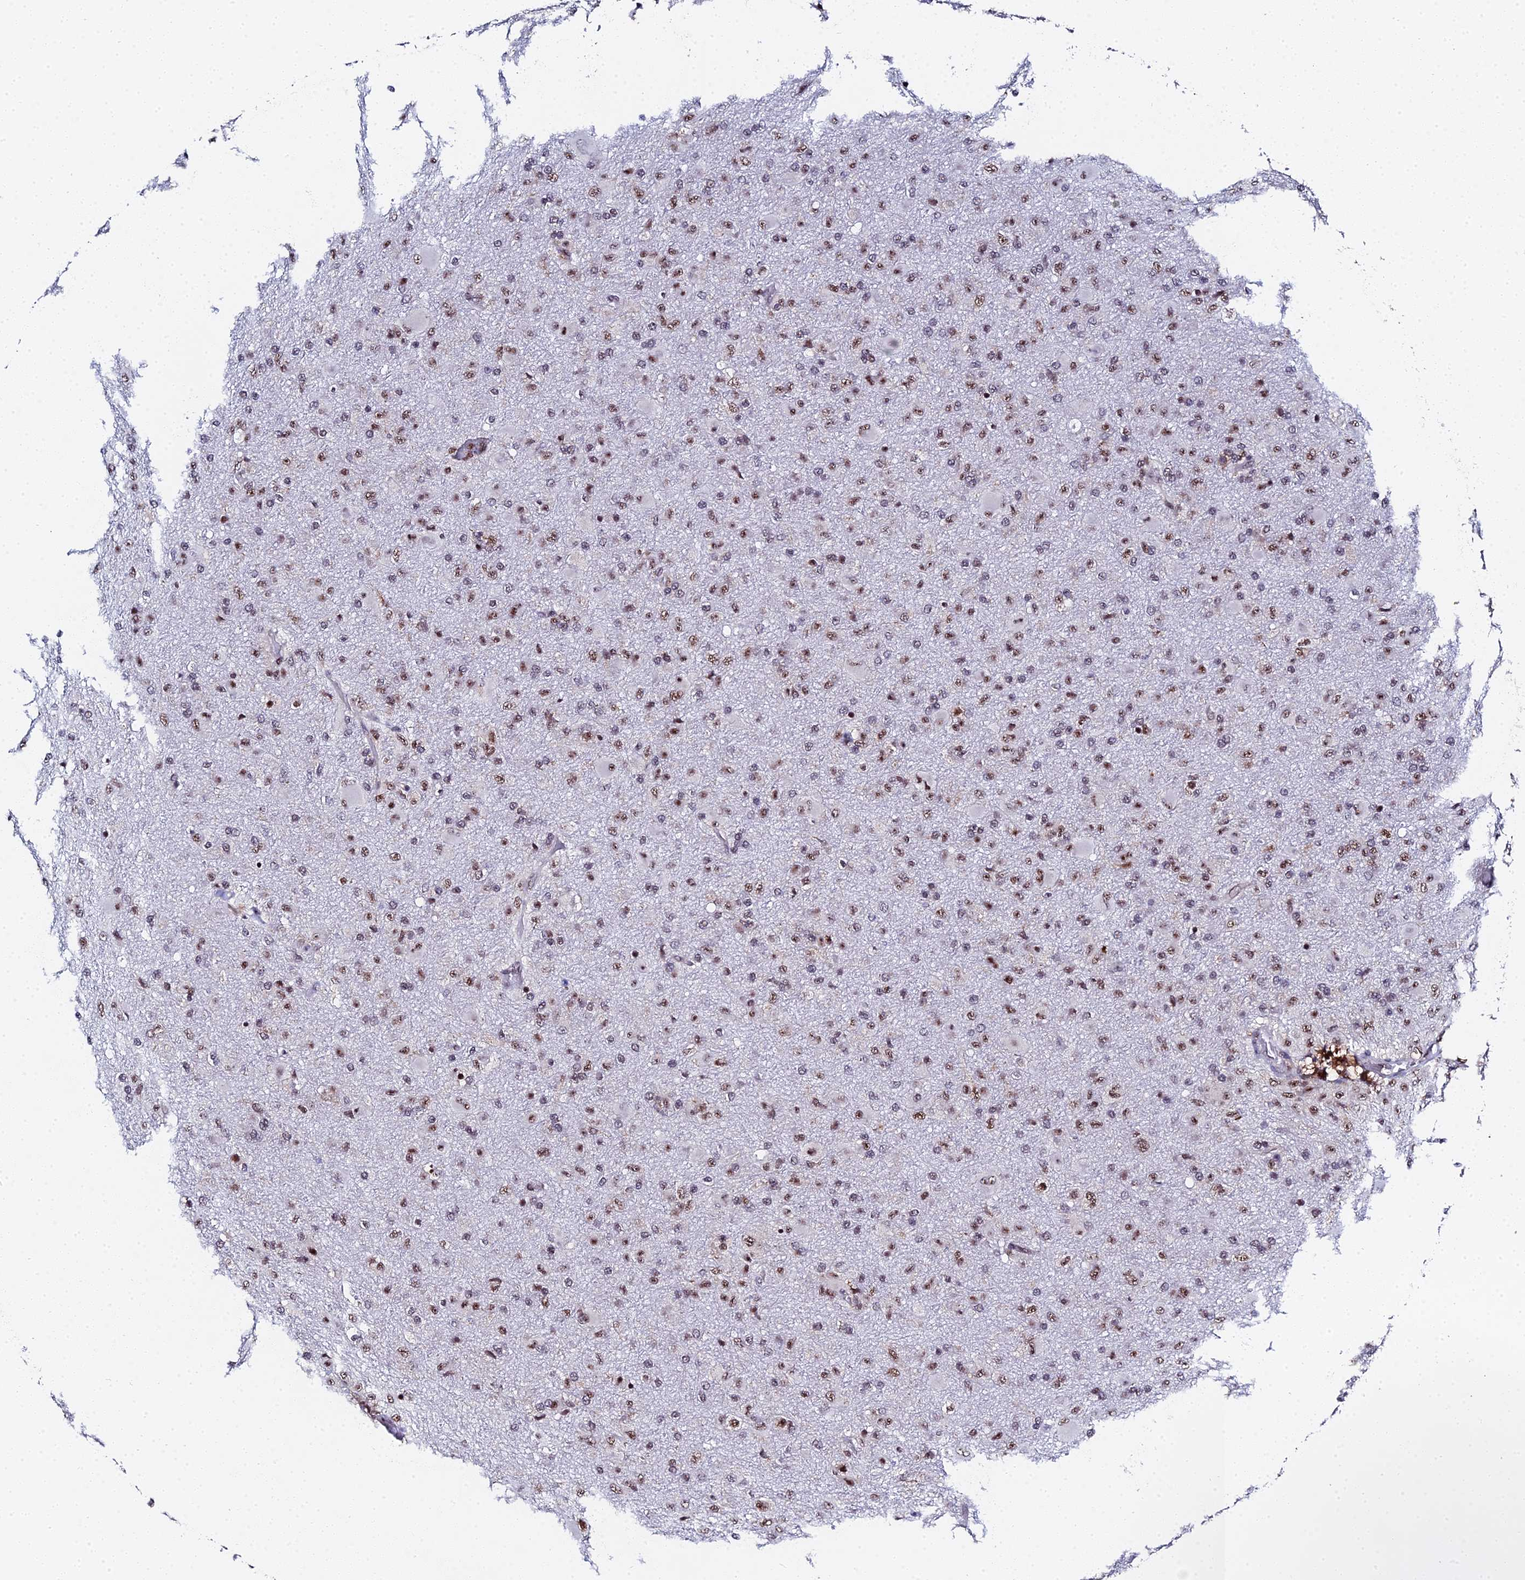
{"staining": {"intensity": "moderate", "quantity": ">75%", "location": "nuclear"}, "tissue": "glioma", "cell_type": "Tumor cells", "image_type": "cancer", "snomed": [{"axis": "morphology", "description": "Glioma, malignant, Low grade"}, {"axis": "topography", "description": "Brain"}], "caption": "Immunohistochemistry image of neoplastic tissue: malignant glioma (low-grade) stained using immunohistochemistry reveals medium levels of moderate protein expression localized specifically in the nuclear of tumor cells, appearing as a nuclear brown color.", "gene": "MAGOHB", "patient": {"sex": "male", "age": 65}}